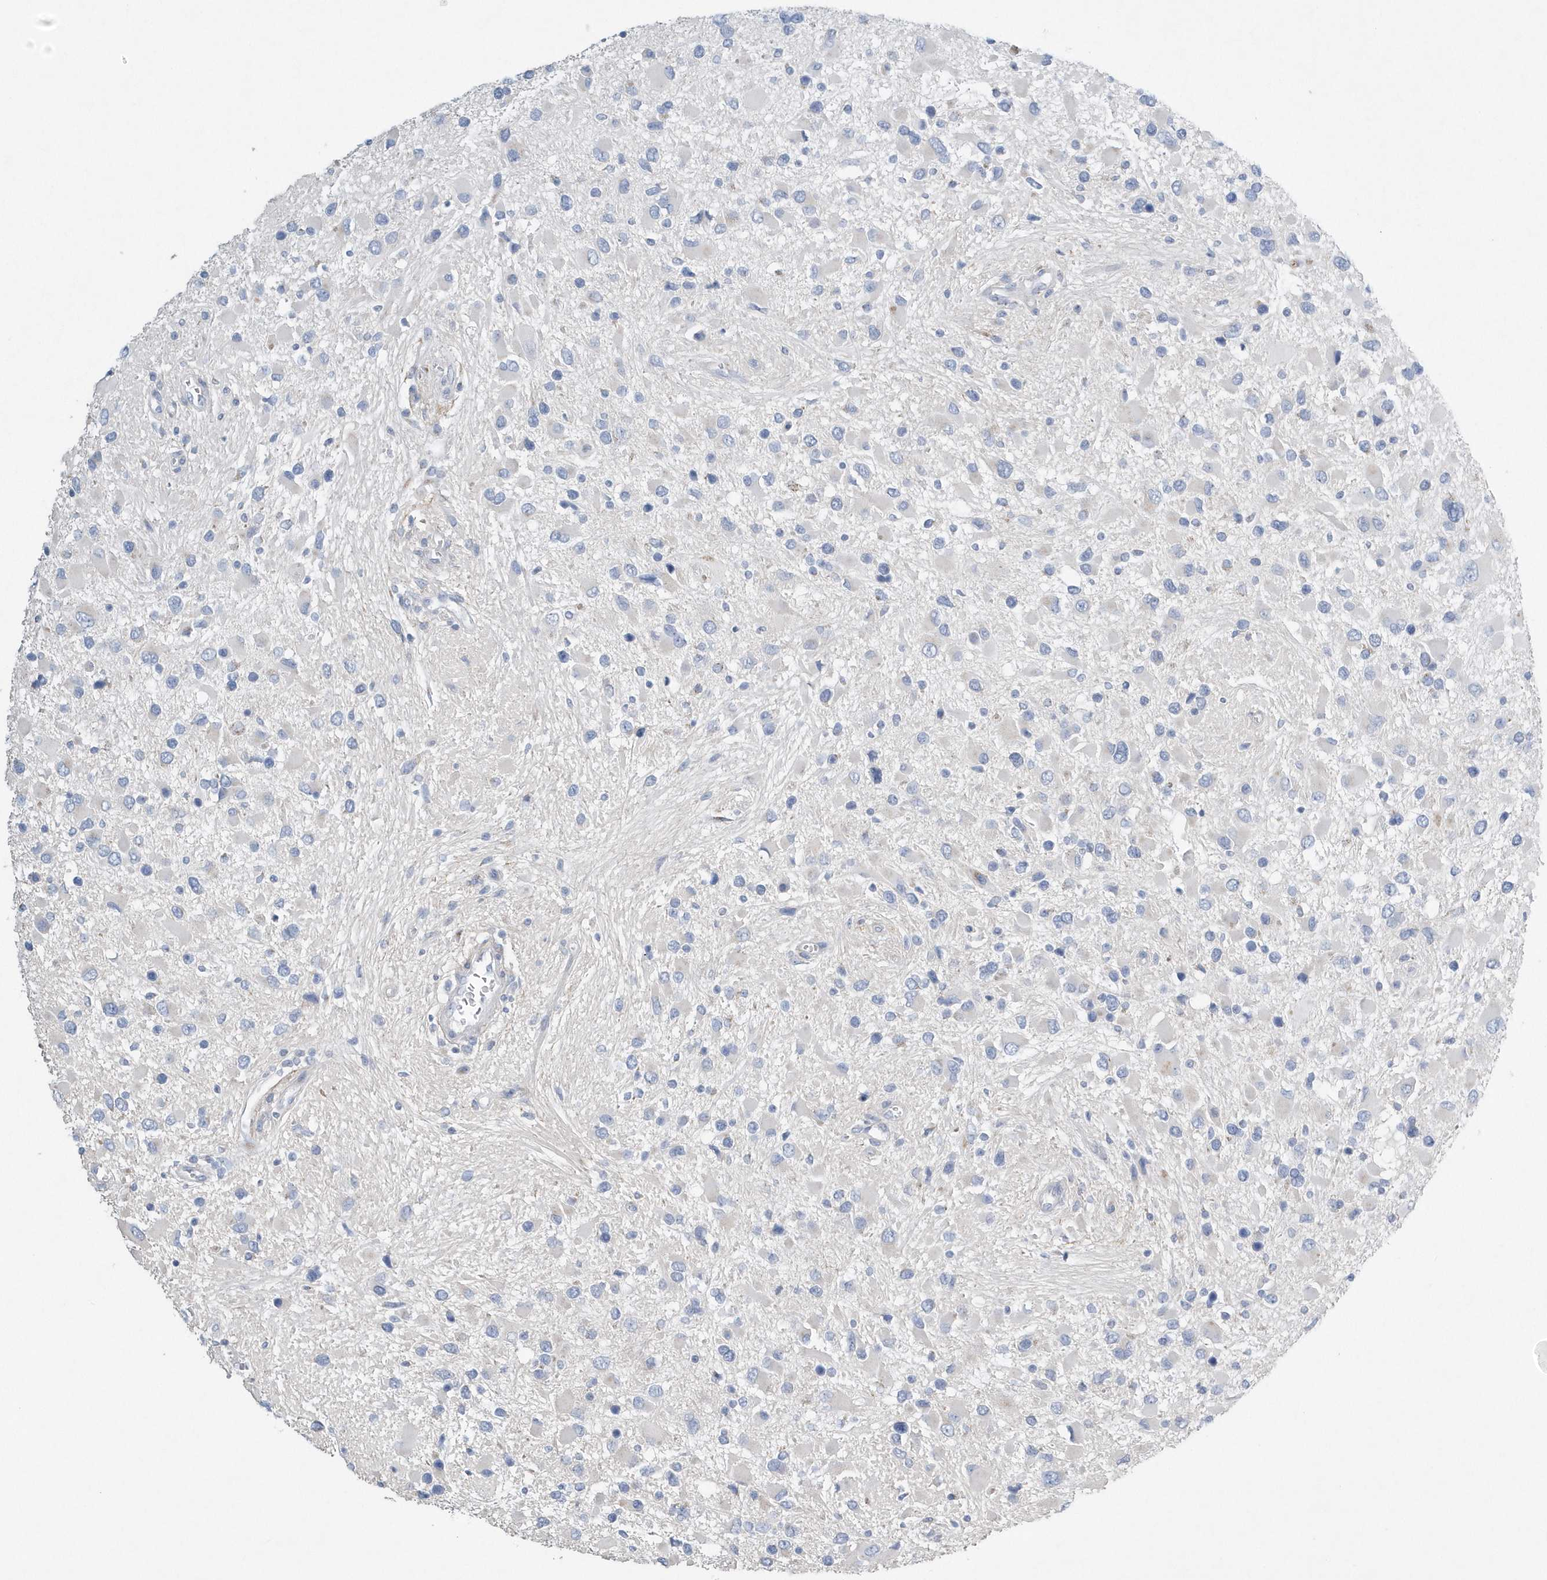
{"staining": {"intensity": "negative", "quantity": "none", "location": "none"}, "tissue": "glioma", "cell_type": "Tumor cells", "image_type": "cancer", "snomed": [{"axis": "morphology", "description": "Glioma, malignant, High grade"}, {"axis": "topography", "description": "Brain"}], "caption": "IHC image of human high-grade glioma (malignant) stained for a protein (brown), which shows no expression in tumor cells.", "gene": "SPATA18", "patient": {"sex": "male", "age": 53}}